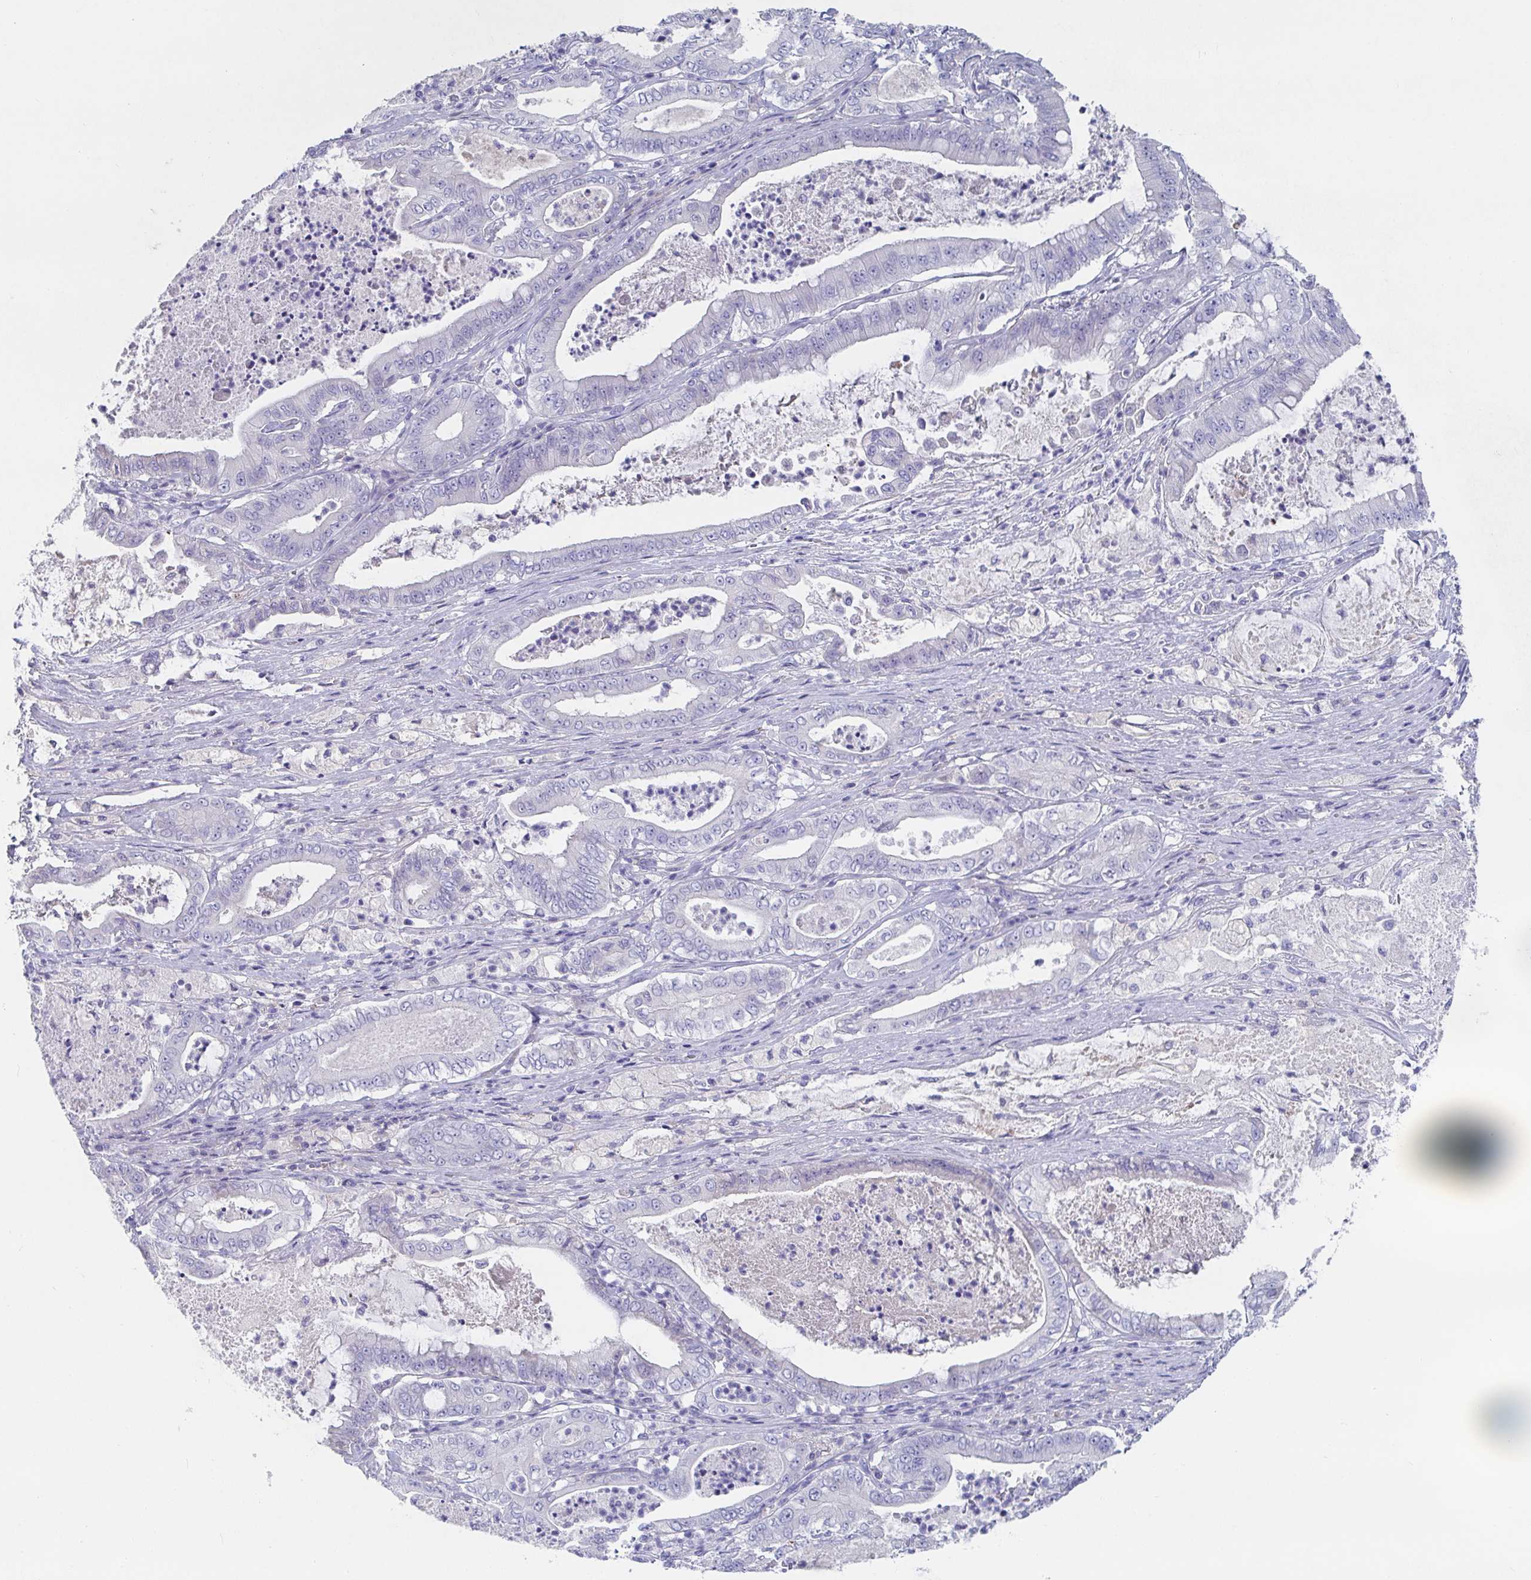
{"staining": {"intensity": "negative", "quantity": "none", "location": "none"}, "tissue": "pancreatic cancer", "cell_type": "Tumor cells", "image_type": "cancer", "snomed": [{"axis": "morphology", "description": "Adenocarcinoma, NOS"}, {"axis": "topography", "description": "Pancreas"}], "caption": "This is a photomicrograph of immunohistochemistry staining of adenocarcinoma (pancreatic), which shows no staining in tumor cells. (DAB (3,3'-diaminobenzidine) IHC visualized using brightfield microscopy, high magnification).", "gene": "ZNF561", "patient": {"sex": "male", "age": 71}}